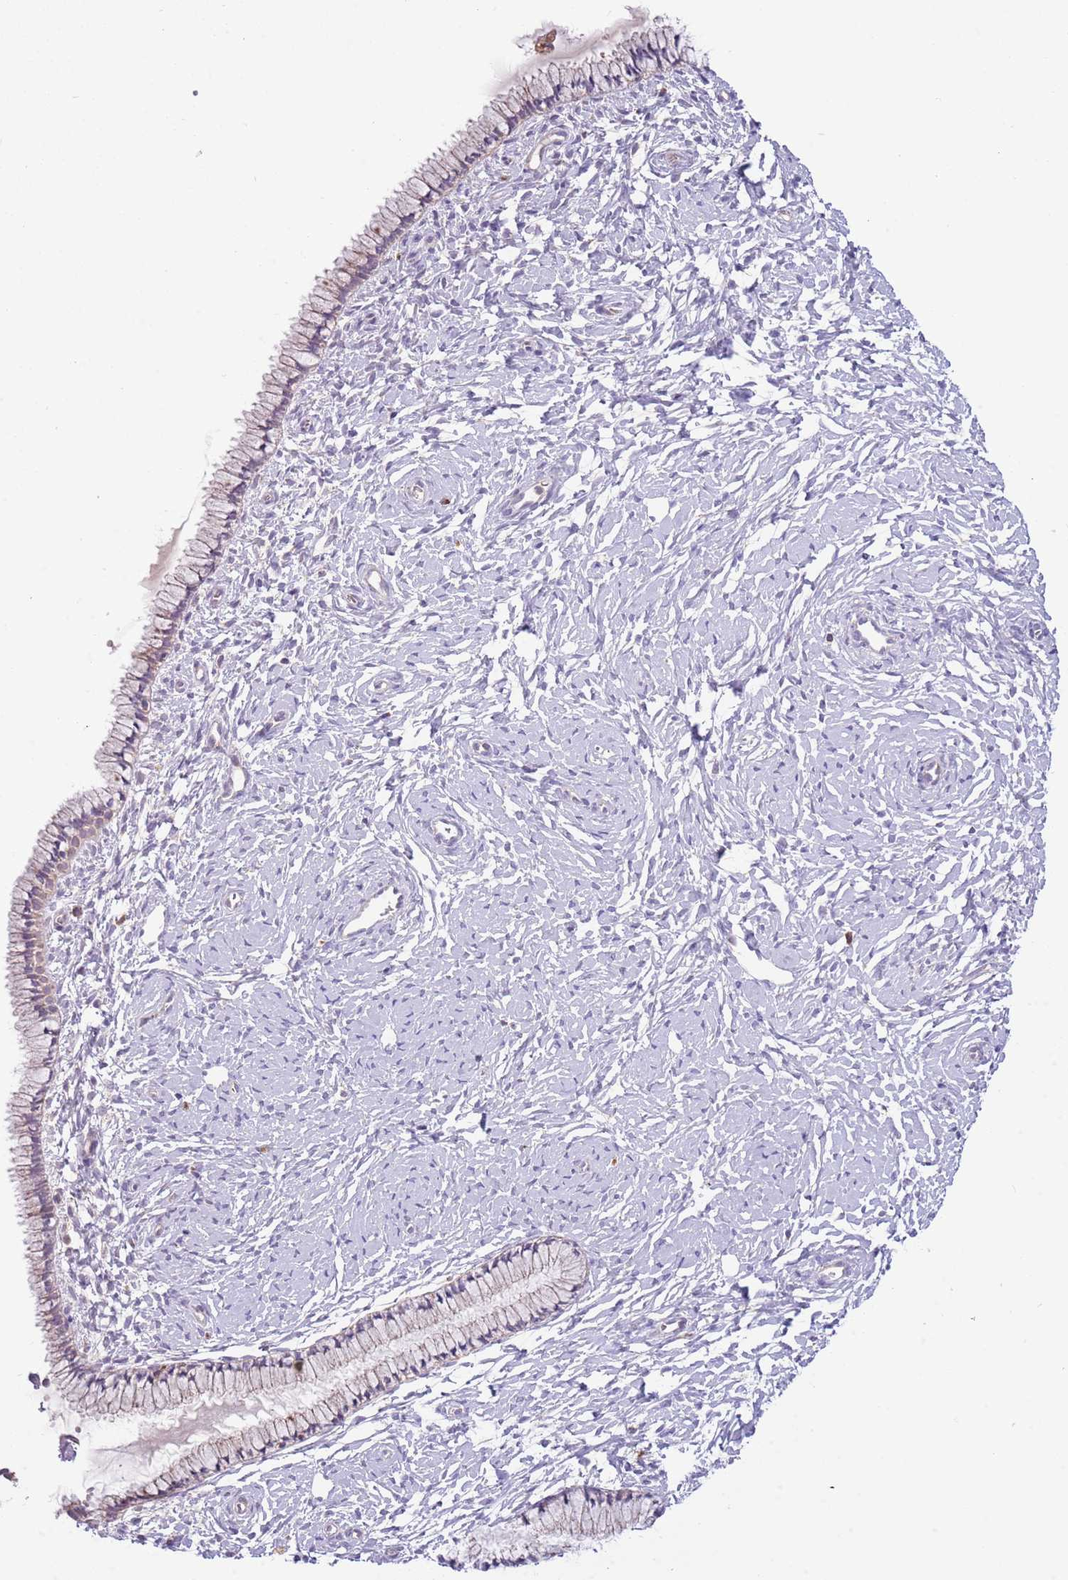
{"staining": {"intensity": "weak", "quantity": "25%-75%", "location": "cytoplasmic/membranous"}, "tissue": "cervix", "cell_type": "Glandular cells", "image_type": "normal", "snomed": [{"axis": "morphology", "description": "Normal tissue, NOS"}, {"axis": "topography", "description": "Cervix"}], "caption": "IHC micrograph of benign human cervix stained for a protein (brown), which demonstrates low levels of weak cytoplasmic/membranous expression in about 25%-75% of glandular cells.", "gene": "LHX6", "patient": {"sex": "female", "age": 33}}